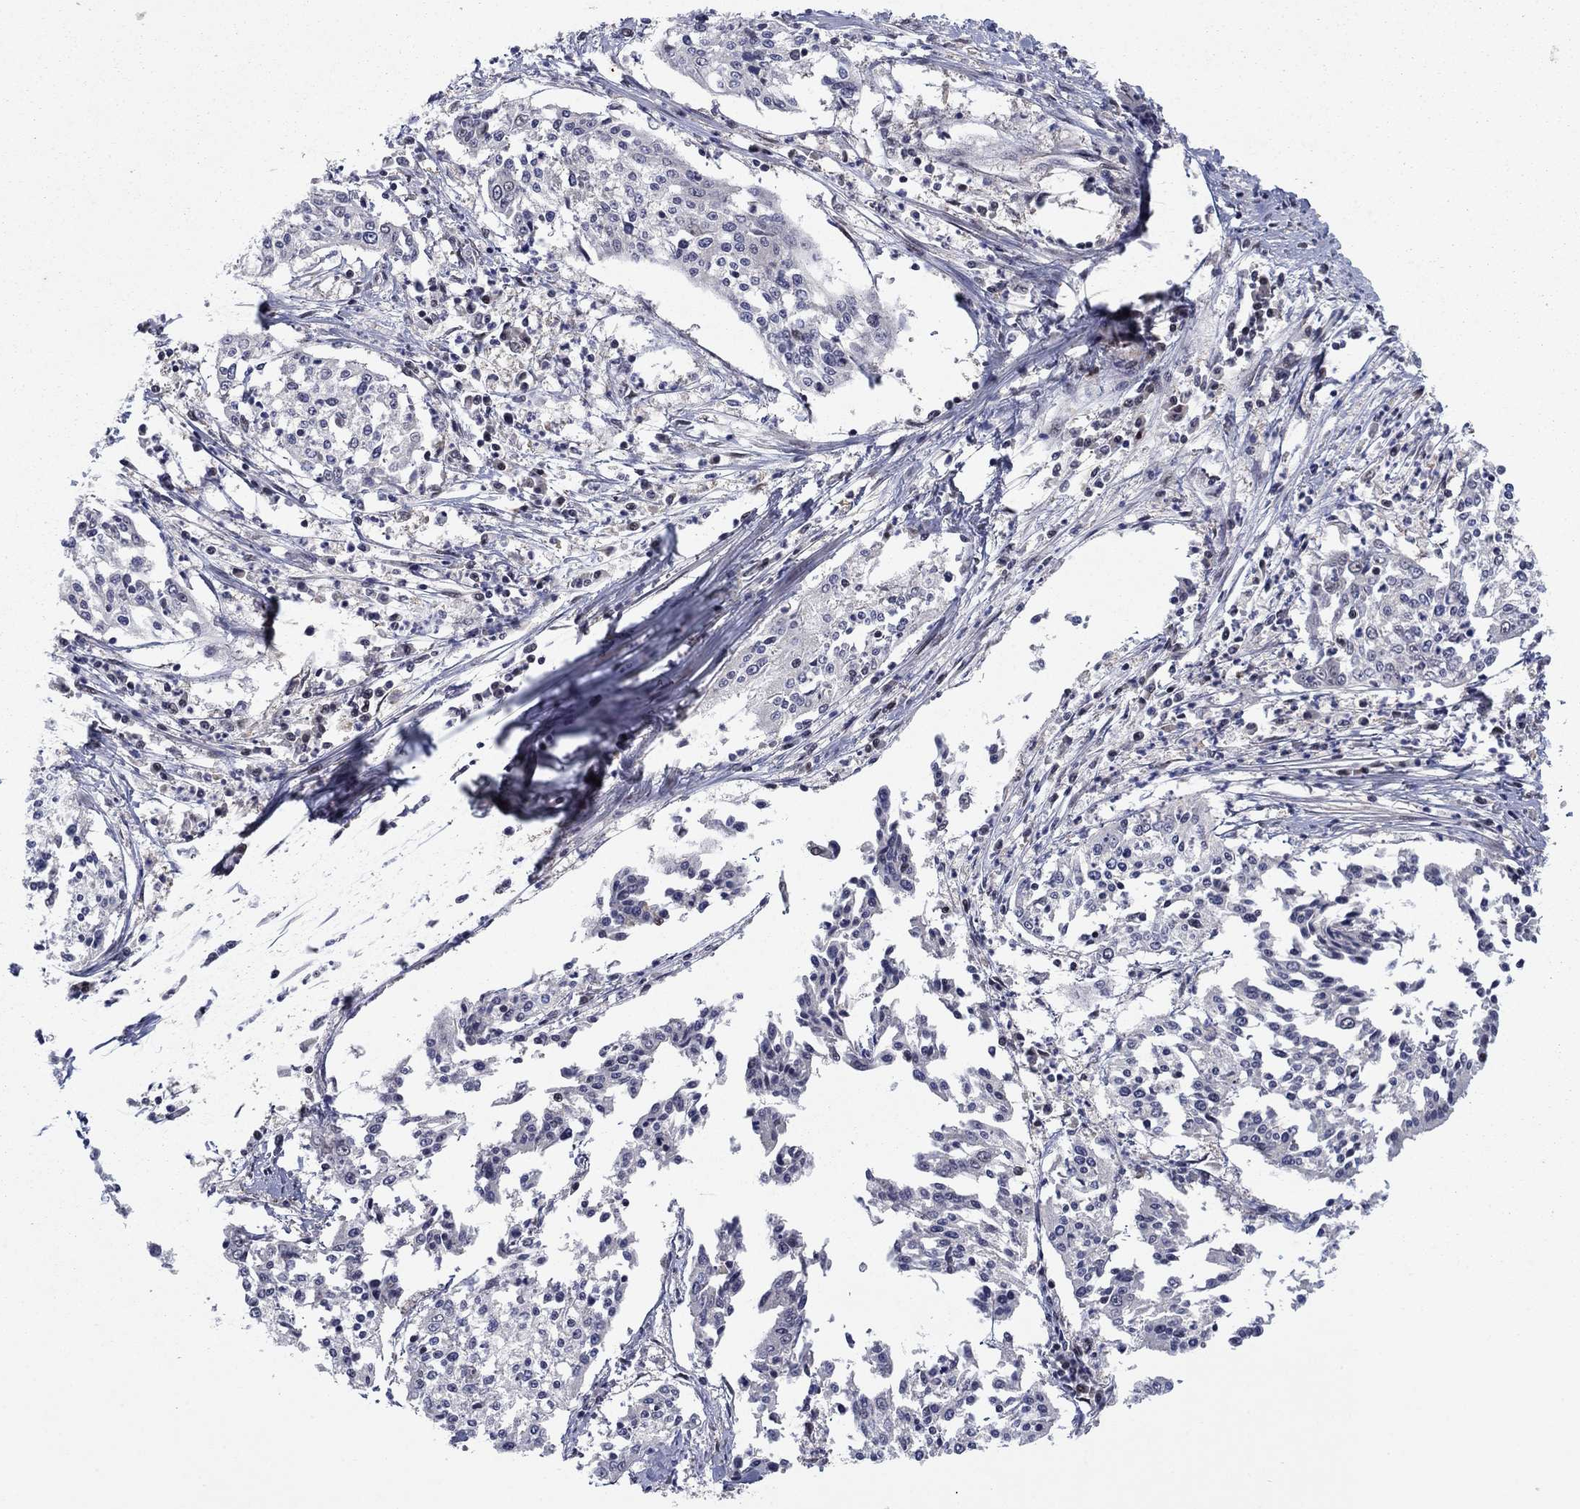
{"staining": {"intensity": "negative", "quantity": "none", "location": "none"}, "tissue": "cervical cancer", "cell_type": "Tumor cells", "image_type": "cancer", "snomed": [{"axis": "morphology", "description": "Squamous cell carcinoma, NOS"}, {"axis": "topography", "description": "Cervix"}], "caption": "There is no significant positivity in tumor cells of cervical cancer (squamous cell carcinoma). The staining was performed using DAB to visualize the protein expression in brown, while the nuclei were stained in blue with hematoxylin (Magnification: 20x).", "gene": "PSMC1", "patient": {"sex": "female", "age": 41}}